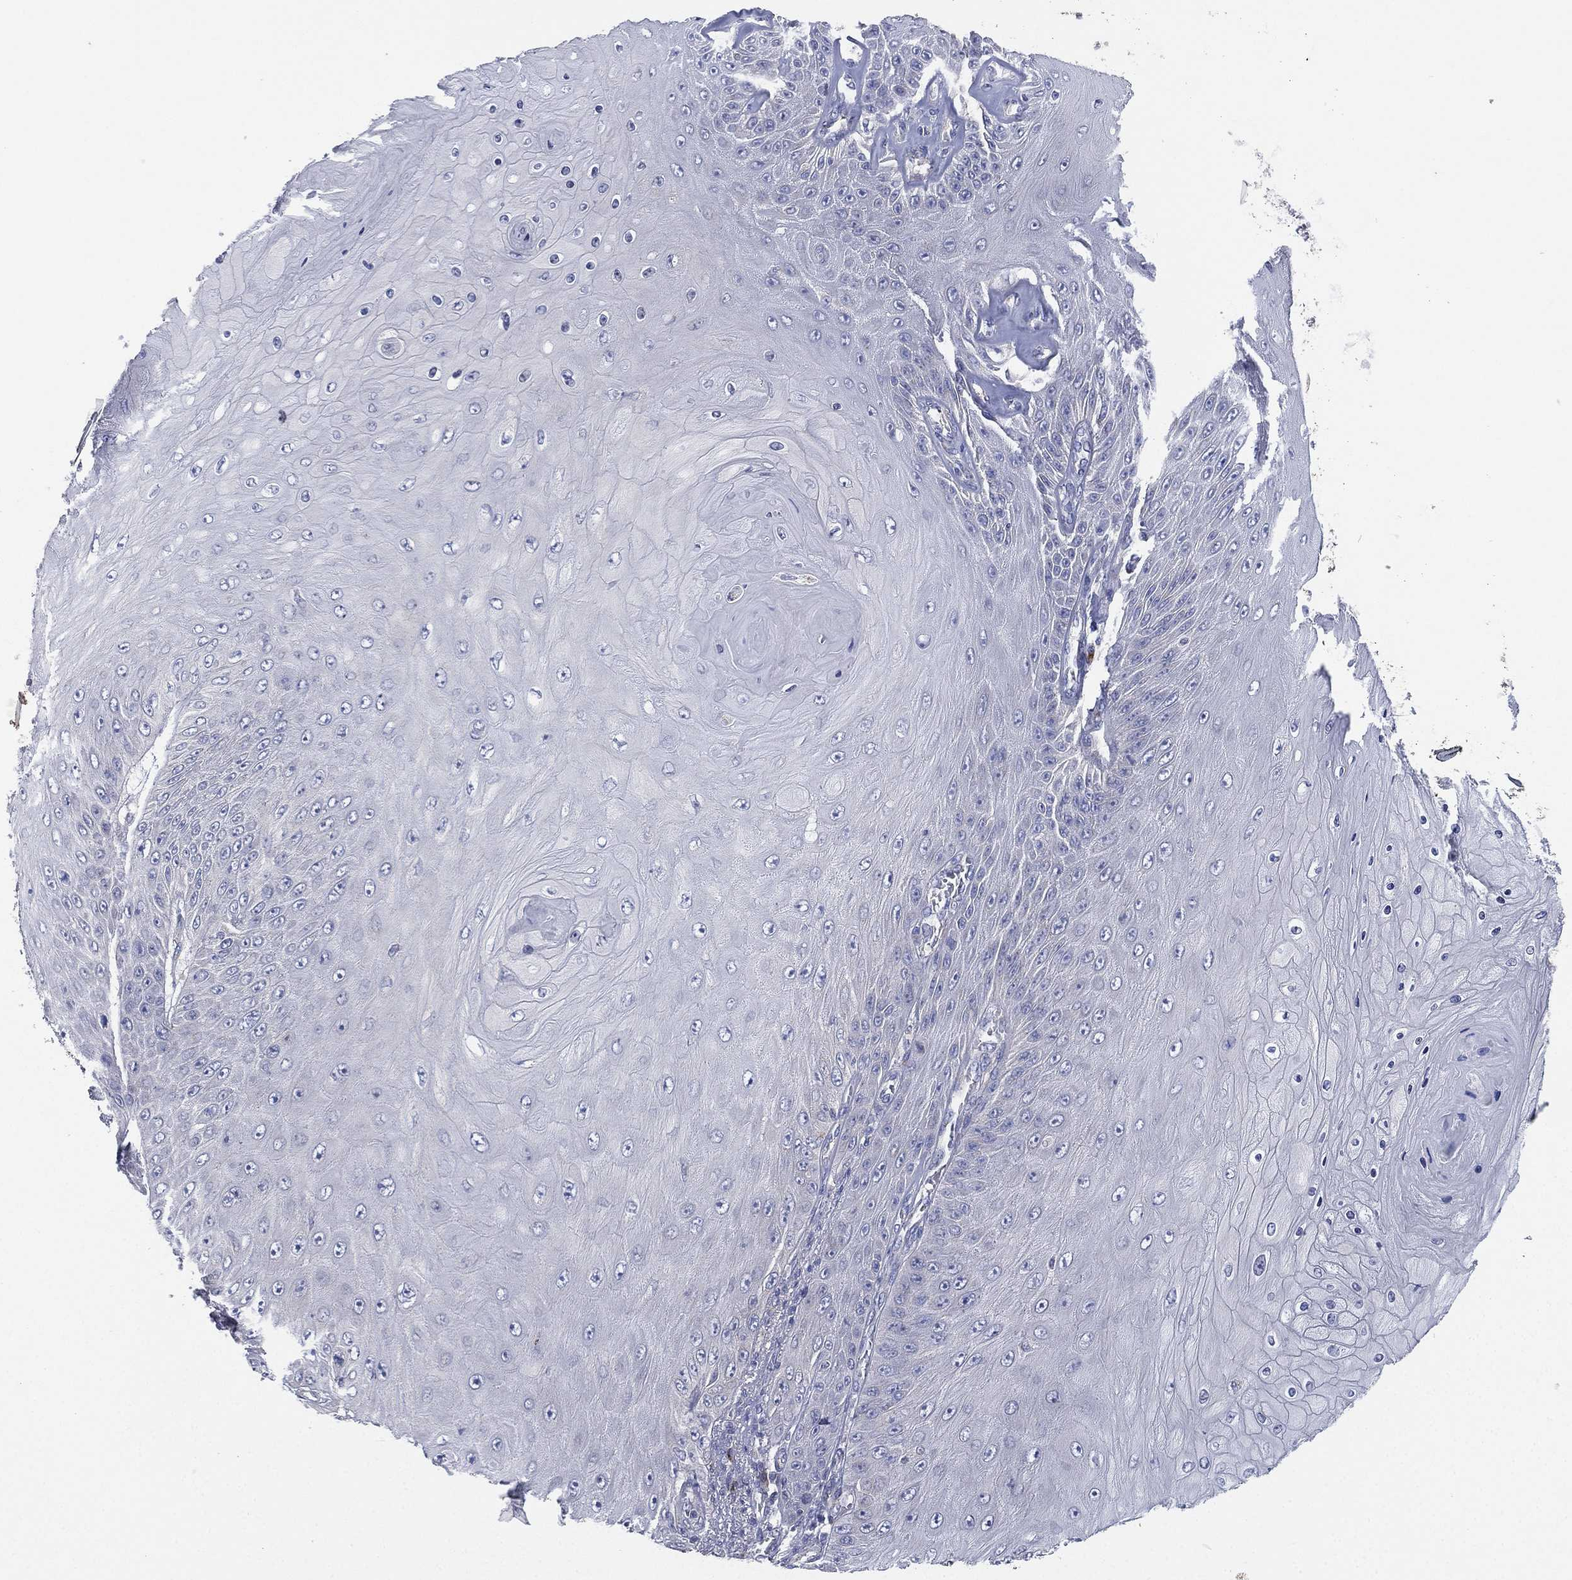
{"staining": {"intensity": "negative", "quantity": "none", "location": "none"}, "tissue": "skin cancer", "cell_type": "Tumor cells", "image_type": "cancer", "snomed": [{"axis": "morphology", "description": "Squamous cell carcinoma, NOS"}, {"axis": "topography", "description": "Skin"}], "caption": "The immunohistochemistry (IHC) photomicrograph has no significant positivity in tumor cells of squamous cell carcinoma (skin) tissue.", "gene": "ATP8A2", "patient": {"sex": "male", "age": 62}}